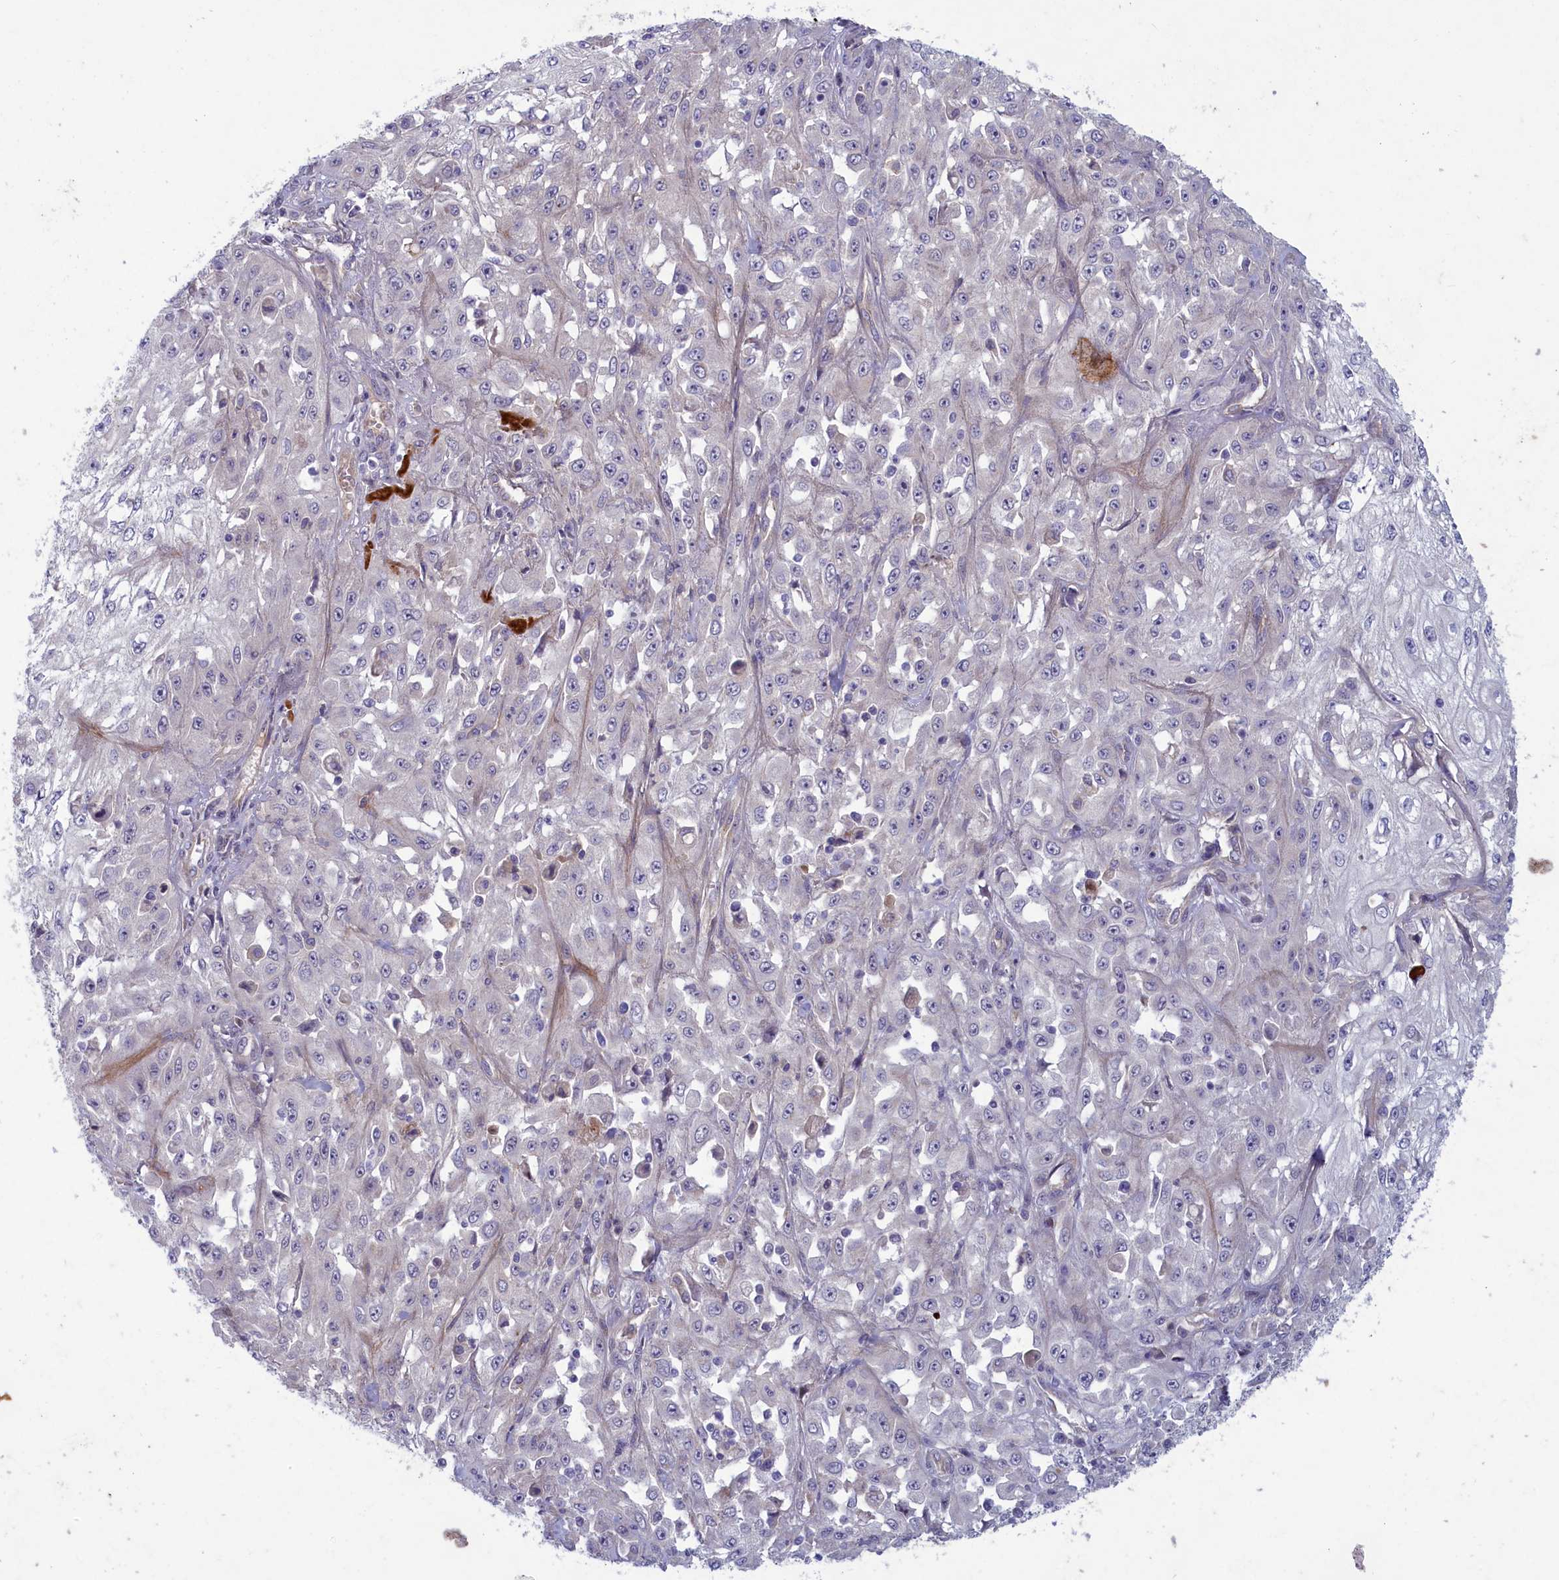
{"staining": {"intensity": "negative", "quantity": "none", "location": "none"}, "tissue": "skin cancer", "cell_type": "Tumor cells", "image_type": "cancer", "snomed": [{"axis": "morphology", "description": "Squamous cell carcinoma, NOS"}, {"axis": "morphology", "description": "Squamous cell carcinoma, metastatic, NOS"}, {"axis": "topography", "description": "Skin"}, {"axis": "topography", "description": "Lymph node"}], "caption": "There is no significant staining in tumor cells of skin cancer.", "gene": "PLEKHG6", "patient": {"sex": "male", "age": 75}}